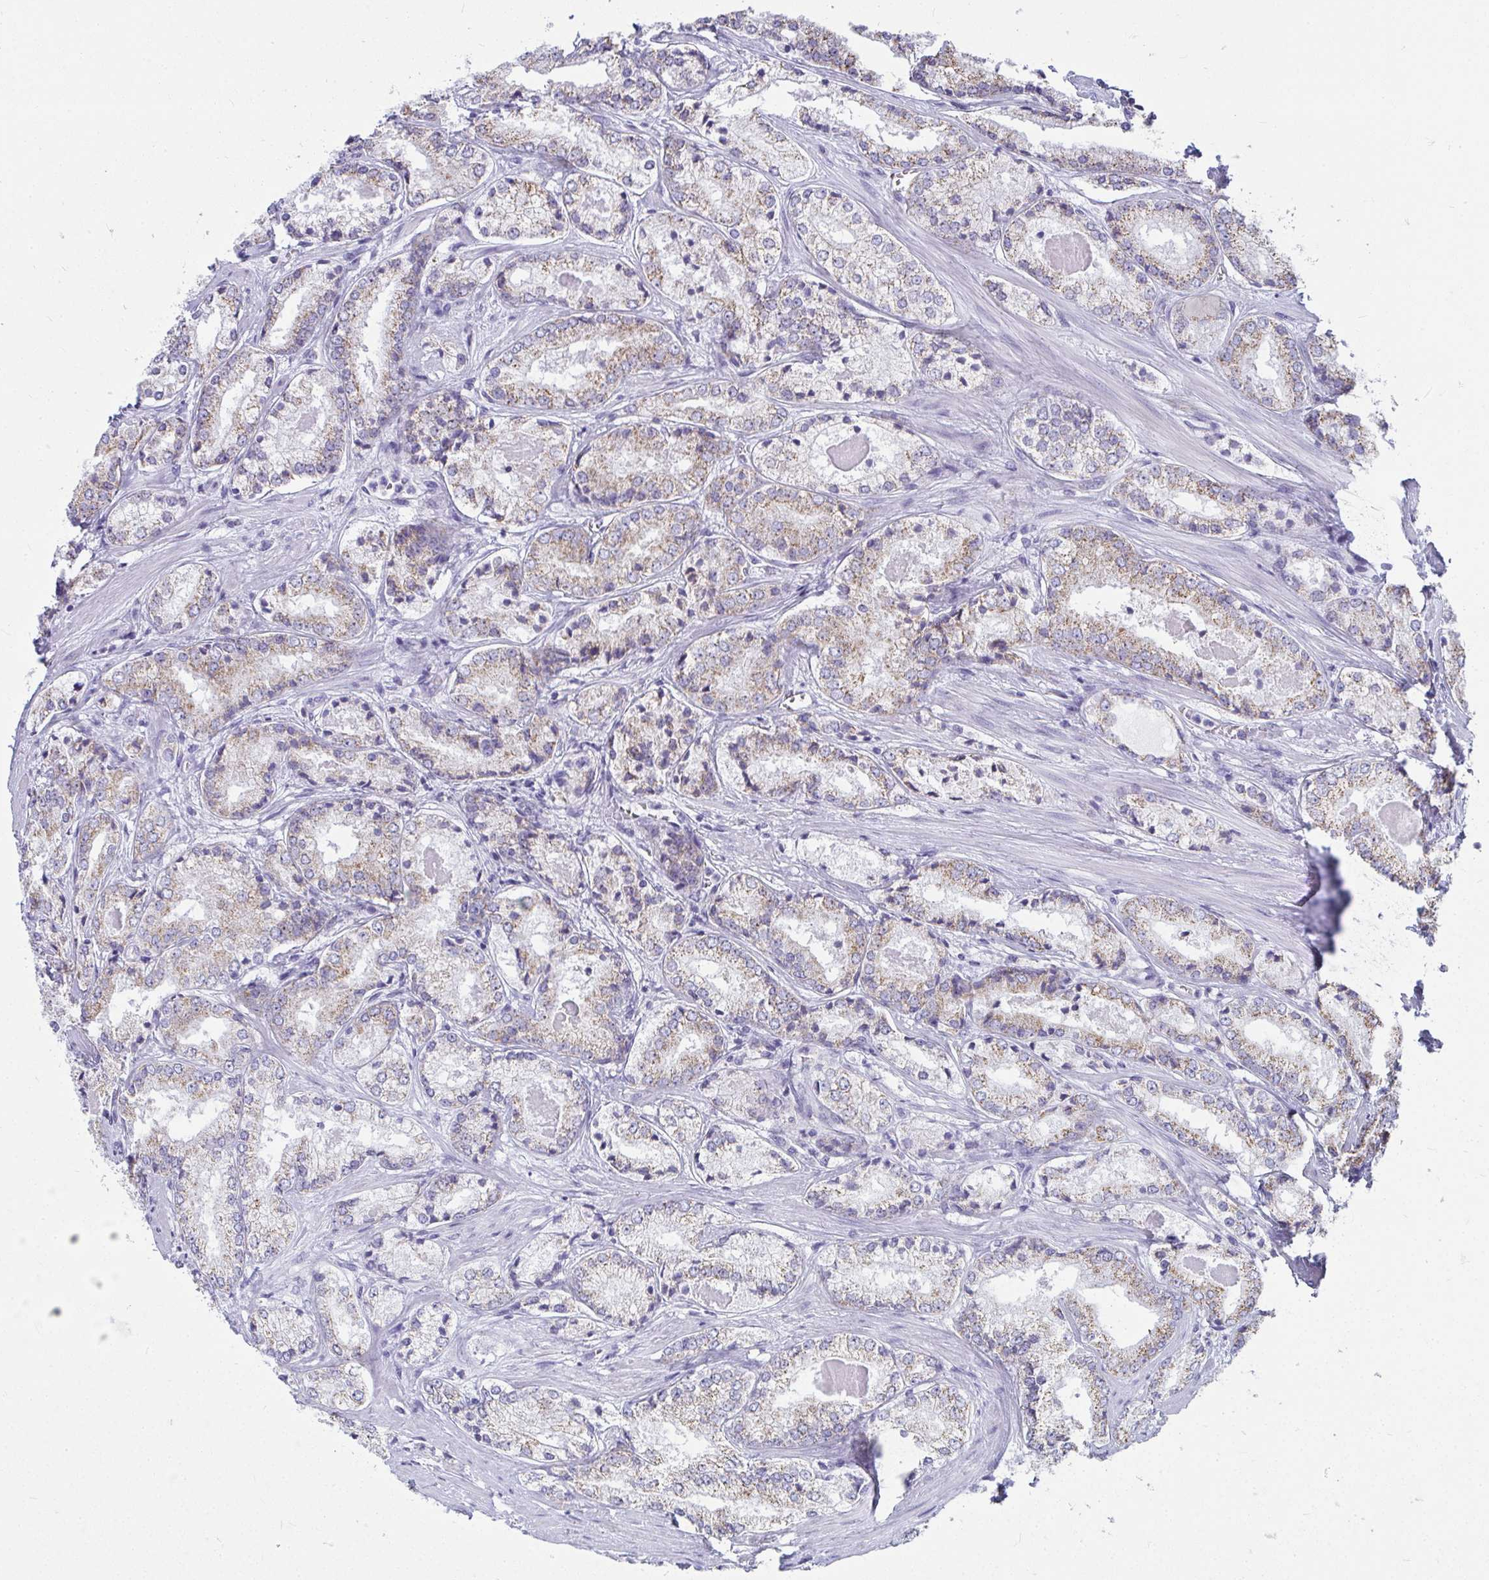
{"staining": {"intensity": "weak", "quantity": "25%-75%", "location": "cytoplasmic/membranous"}, "tissue": "prostate cancer", "cell_type": "Tumor cells", "image_type": "cancer", "snomed": [{"axis": "morphology", "description": "Adenocarcinoma, NOS"}, {"axis": "morphology", "description": "Adenocarcinoma, Low grade"}, {"axis": "topography", "description": "Prostate"}], "caption": "Adenocarcinoma (prostate) stained with DAB IHC displays low levels of weak cytoplasmic/membranous positivity in about 25%-75% of tumor cells.", "gene": "SLC6A1", "patient": {"sex": "male", "age": 68}}